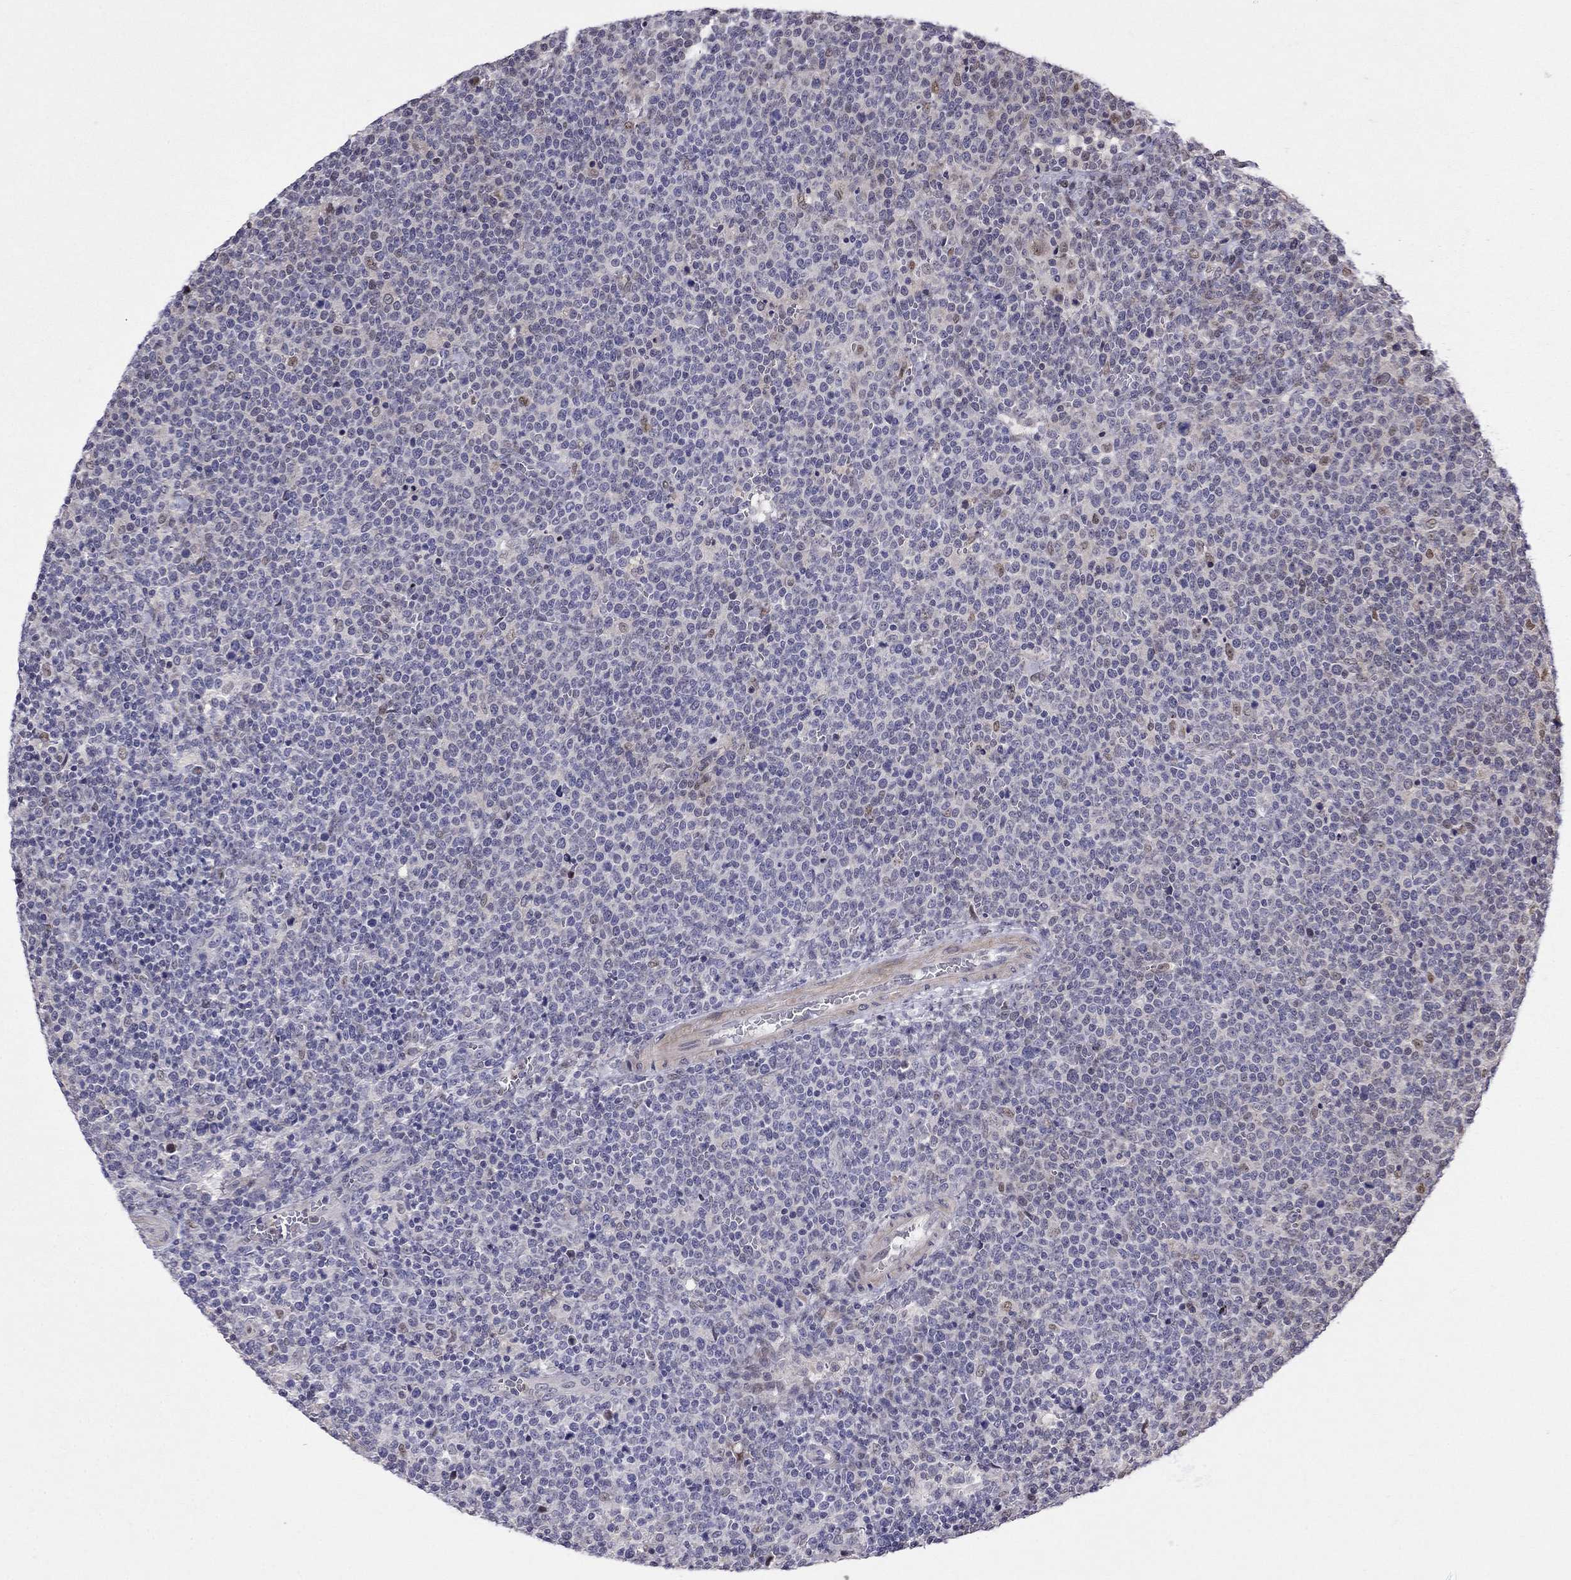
{"staining": {"intensity": "negative", "quantity": "none", "location": "none"}, "tissue": "lymphoma", "cell_type": "Tumor cells", "image_type": "cancer", "snomed": [{"axis": "morphology", "description": "Malignant lymphoma, non-Hodgkin's type, High grade"}, {"axis": "topography", "description": "Lymph node"}], "caption": "IHC histopathology image of malignant lymphoma, non-Hodgkin's type (high-grade) stained for a protein (brown), which demonstrates no expression in tumor cells. (DAB immunohistochemistry visualized using brightfield microscopy, high magnification).", "gene": "LRRC39", "patient": {"sex": "male", "age": 61}}